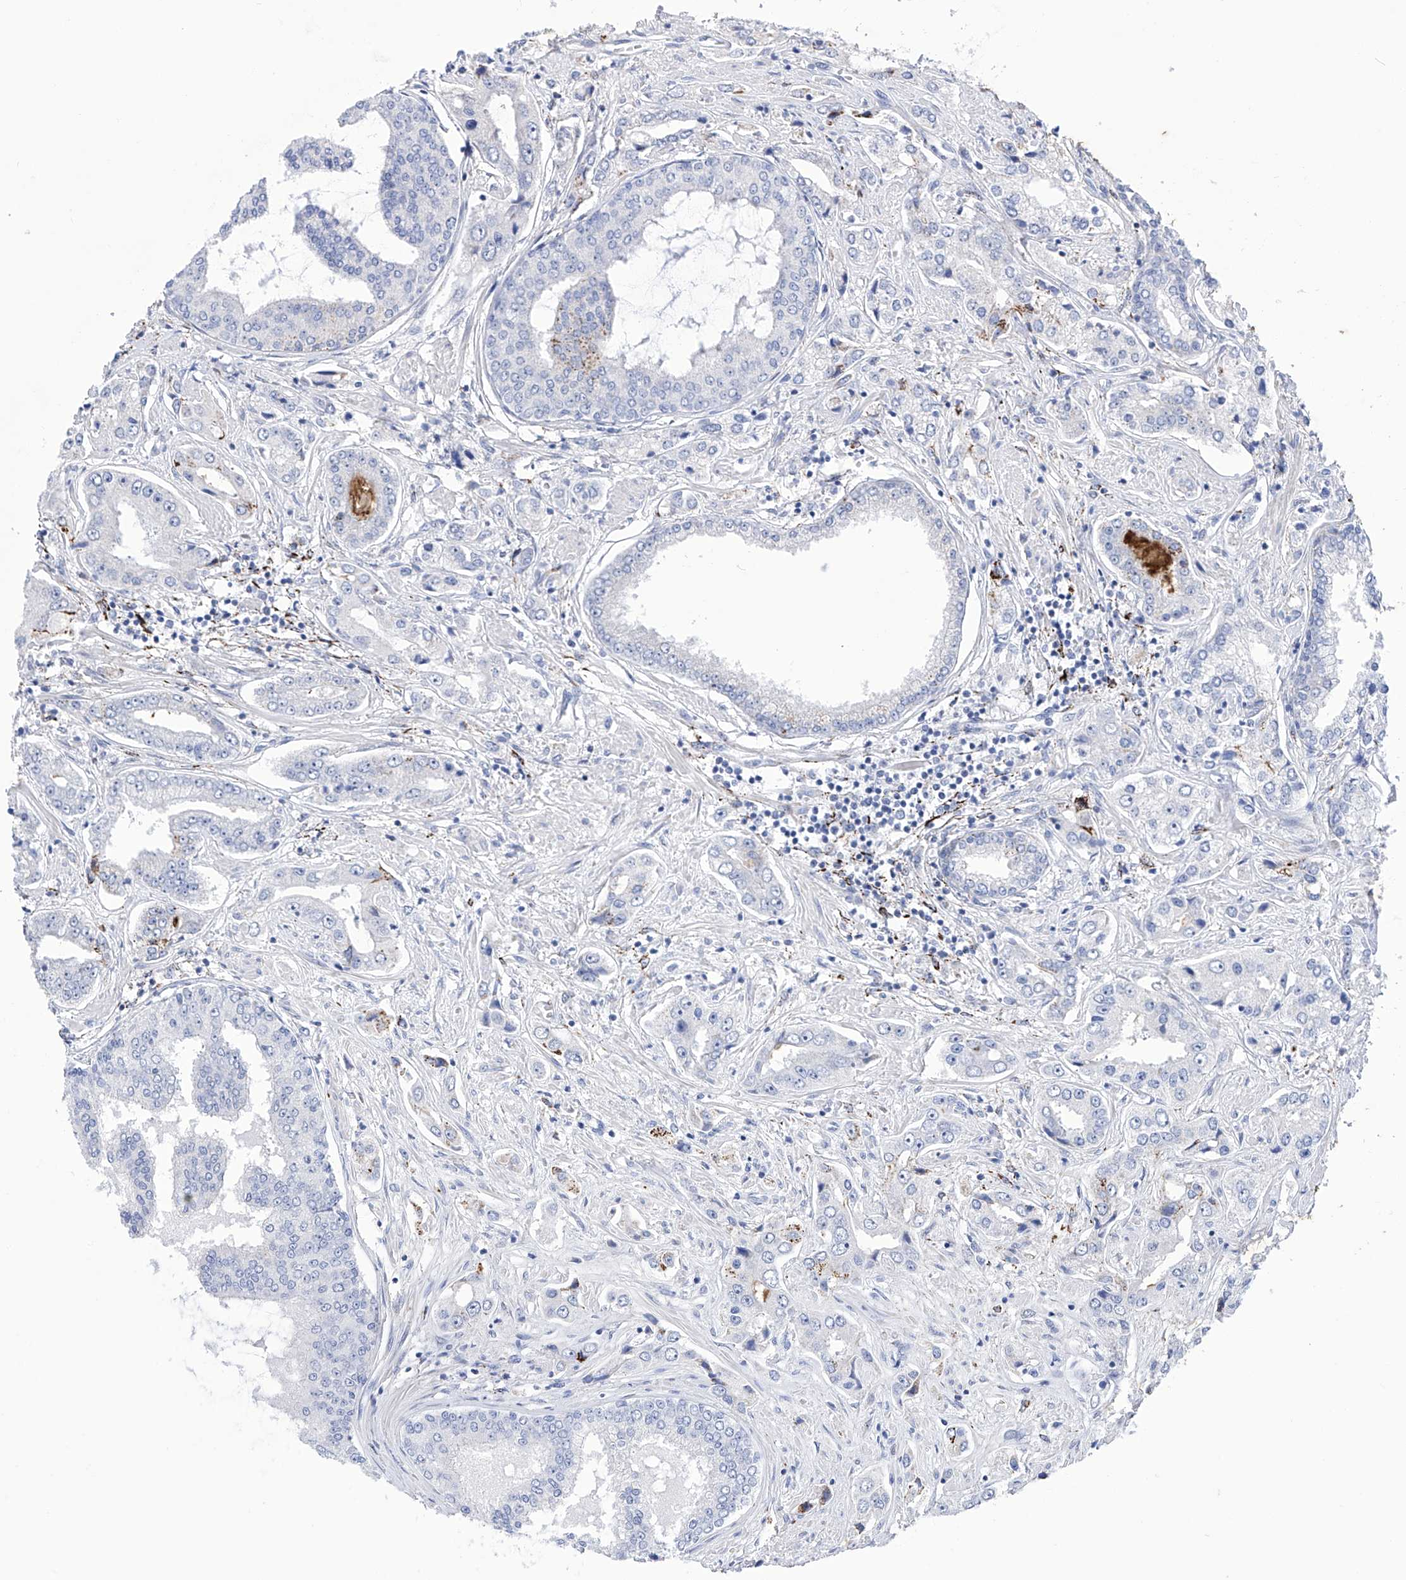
{"staining": {"intensity": "negative", "quantity": "none", "location": "none"}, "tissue": "prostate cancer", "cell_type": "Tumor cells", "image_type": "cancer", "snomed": [{"axis": "morphology", "description": "Adenocarcinoma, High grade"}, {"axis": "topography", "description": "Prostate"}], "caption": "Immunohistochemistry of prostate cancer (high-grade adenocarcinoma) reveals no positivity in tumor cells.", "gene": "C1orf87", "patient": {"sex": "male", "age": 66}}